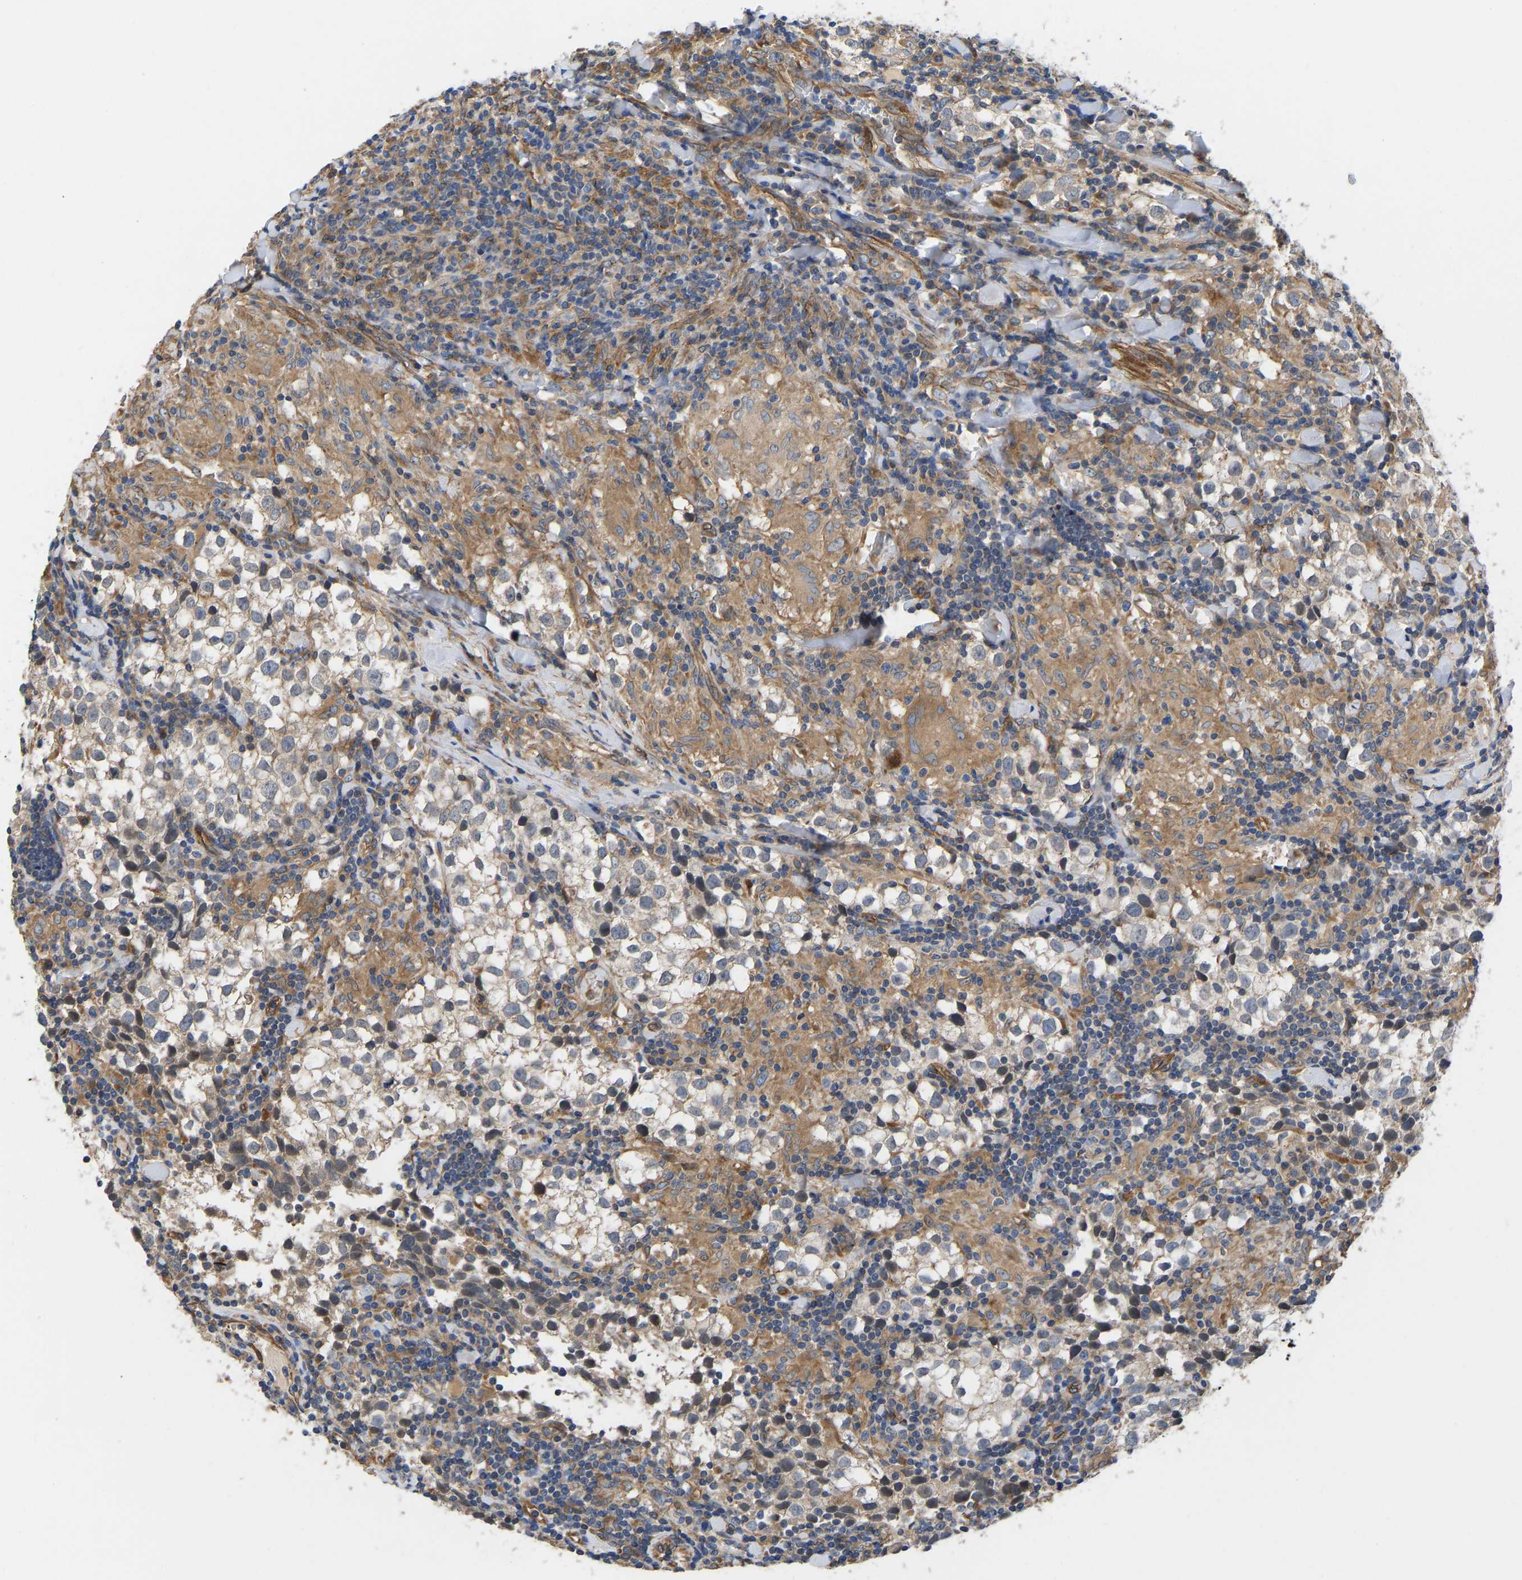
{"staining": {"intensity": "weak", "quantity": "<25%", "location": "cytoplasmic/membranous"}, "tissue": "testis cancer", "cell_type": "Tumor cells", "image_type": "cancer", "snomed": [{"axis": "morphology", "description": "Seminoma, NOS"}, {"axis": "morphology", "description": "Carcinoma, Embryonal, NOS"}, {"axis": "topography", "description": "Testis"}], "caption": "IHC of seminoma (testis) shows no expression in tumor cells.", "gene": "ELMO2", "patient": {"sex": "male", "age": 36}}